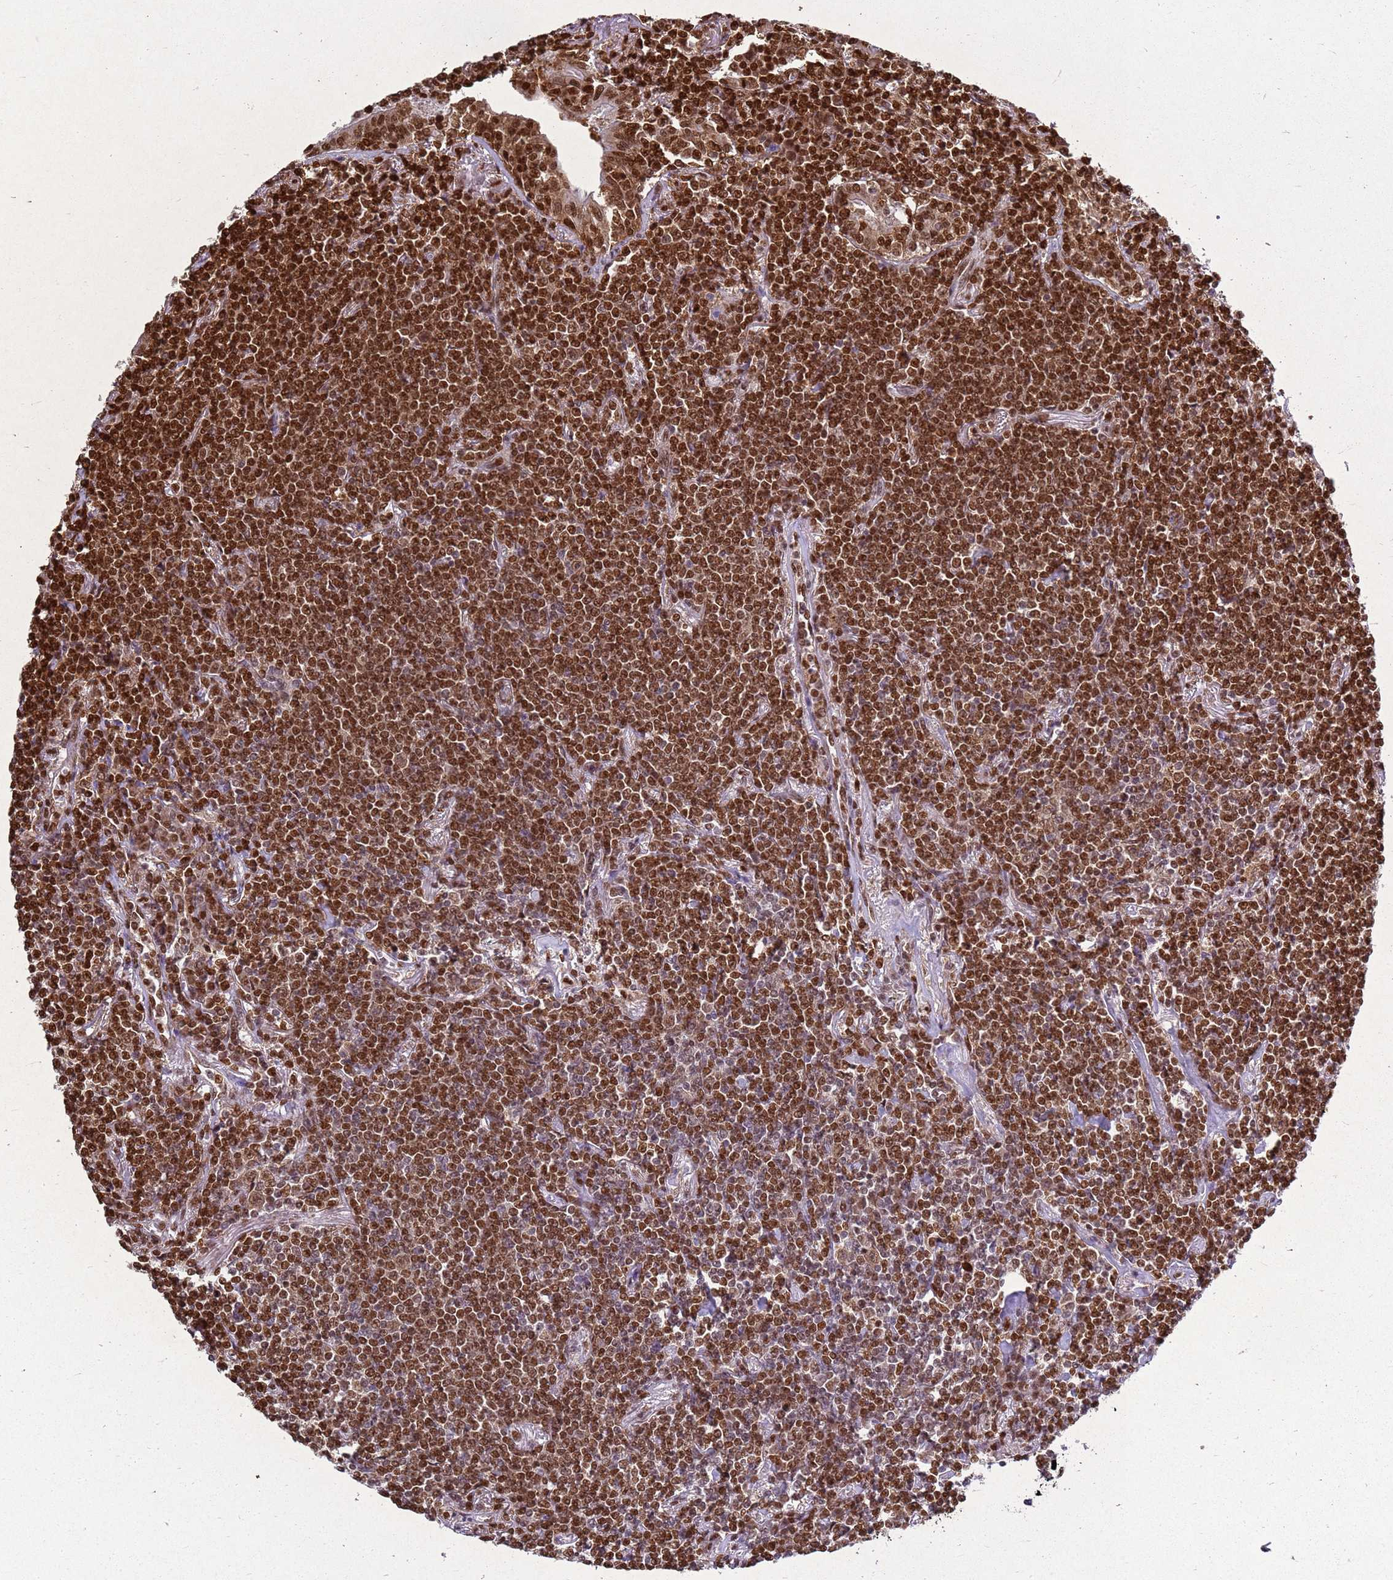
{"staining": {"intensity": "strong", "quantity": ">75%", "location": "nuclear"}, "tissue": "lymphoma", "cell_type": "Tumor cells", "image_type": "cancer", "snomed": [{"axis": "morphology", "description": "Malignant lymphoma, non-Hodgkin's type, Low grade"}, {"axis": "topography", "description": "Lung"}], "caption": "Immunohistochemistry of low-grade malignant lymphoma, non-Hodgkin's type exhibits high levels of strong nuclear staining in about >75% of tumor cells.", "gene": "APEX1", "patient": {"sex": "female", "age": 71}}